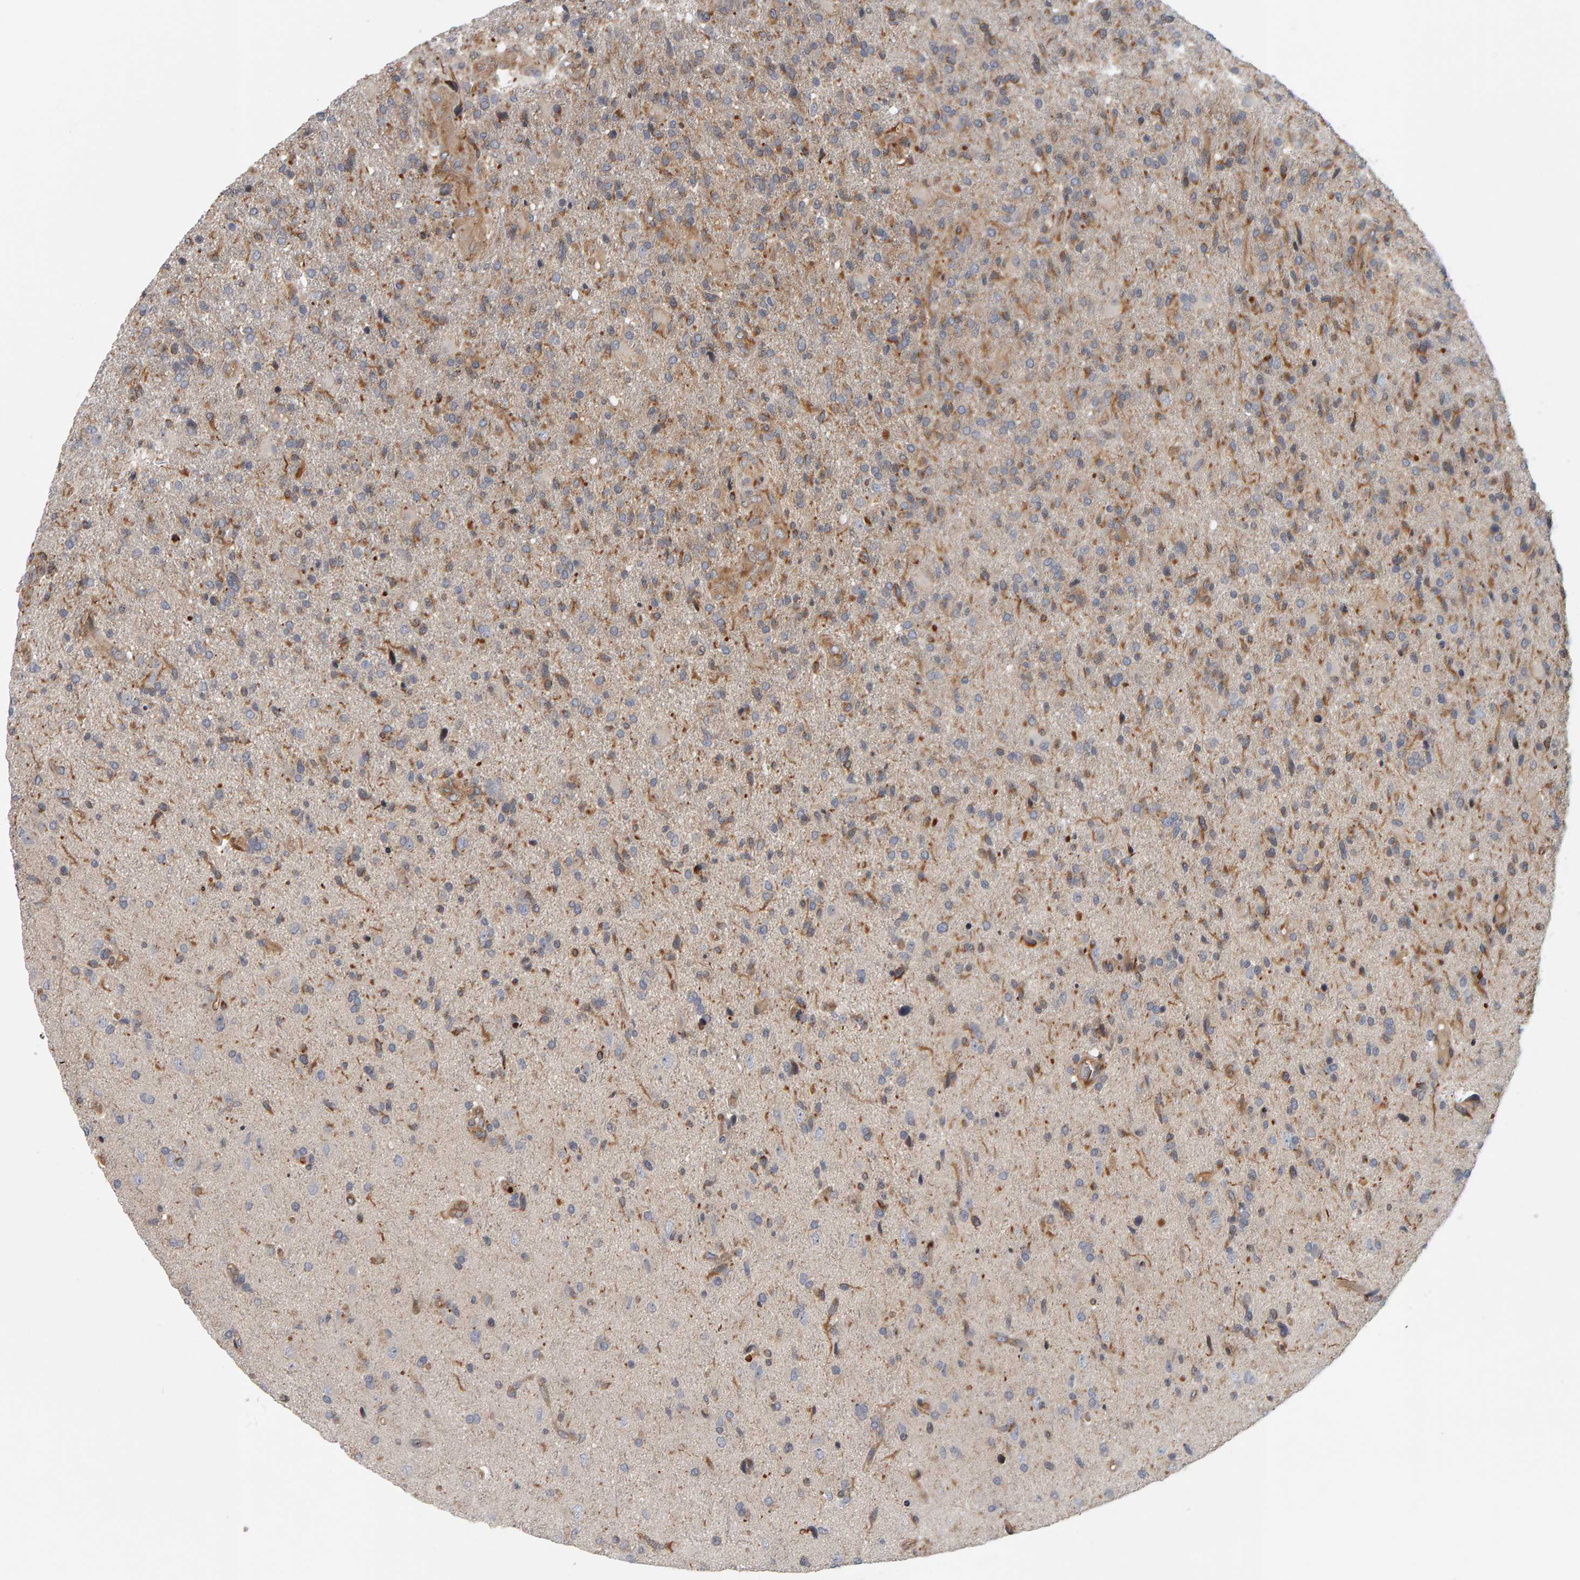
{"staining": {"intensity": "moderate", "quantity": ">75%", "location": "cytoplasmic/membranous"}, "tissue": "glioma", "cell_type": "Tumor cells", "image_type": "cancer", "snomed": [{"axis": "morphology", "description": "Glioma, malignant, High grade"}, {"axis": "topography", "description": "Brain"}], "caption": "Immunohistochemical staining of malignant glioma (high-grade) shows medium levels of moderate cytoplasmic/membranous expression in about >75% of tumor cells.", "gene": "C9orf72", "patient": {"sex": "male", "age": 72}}